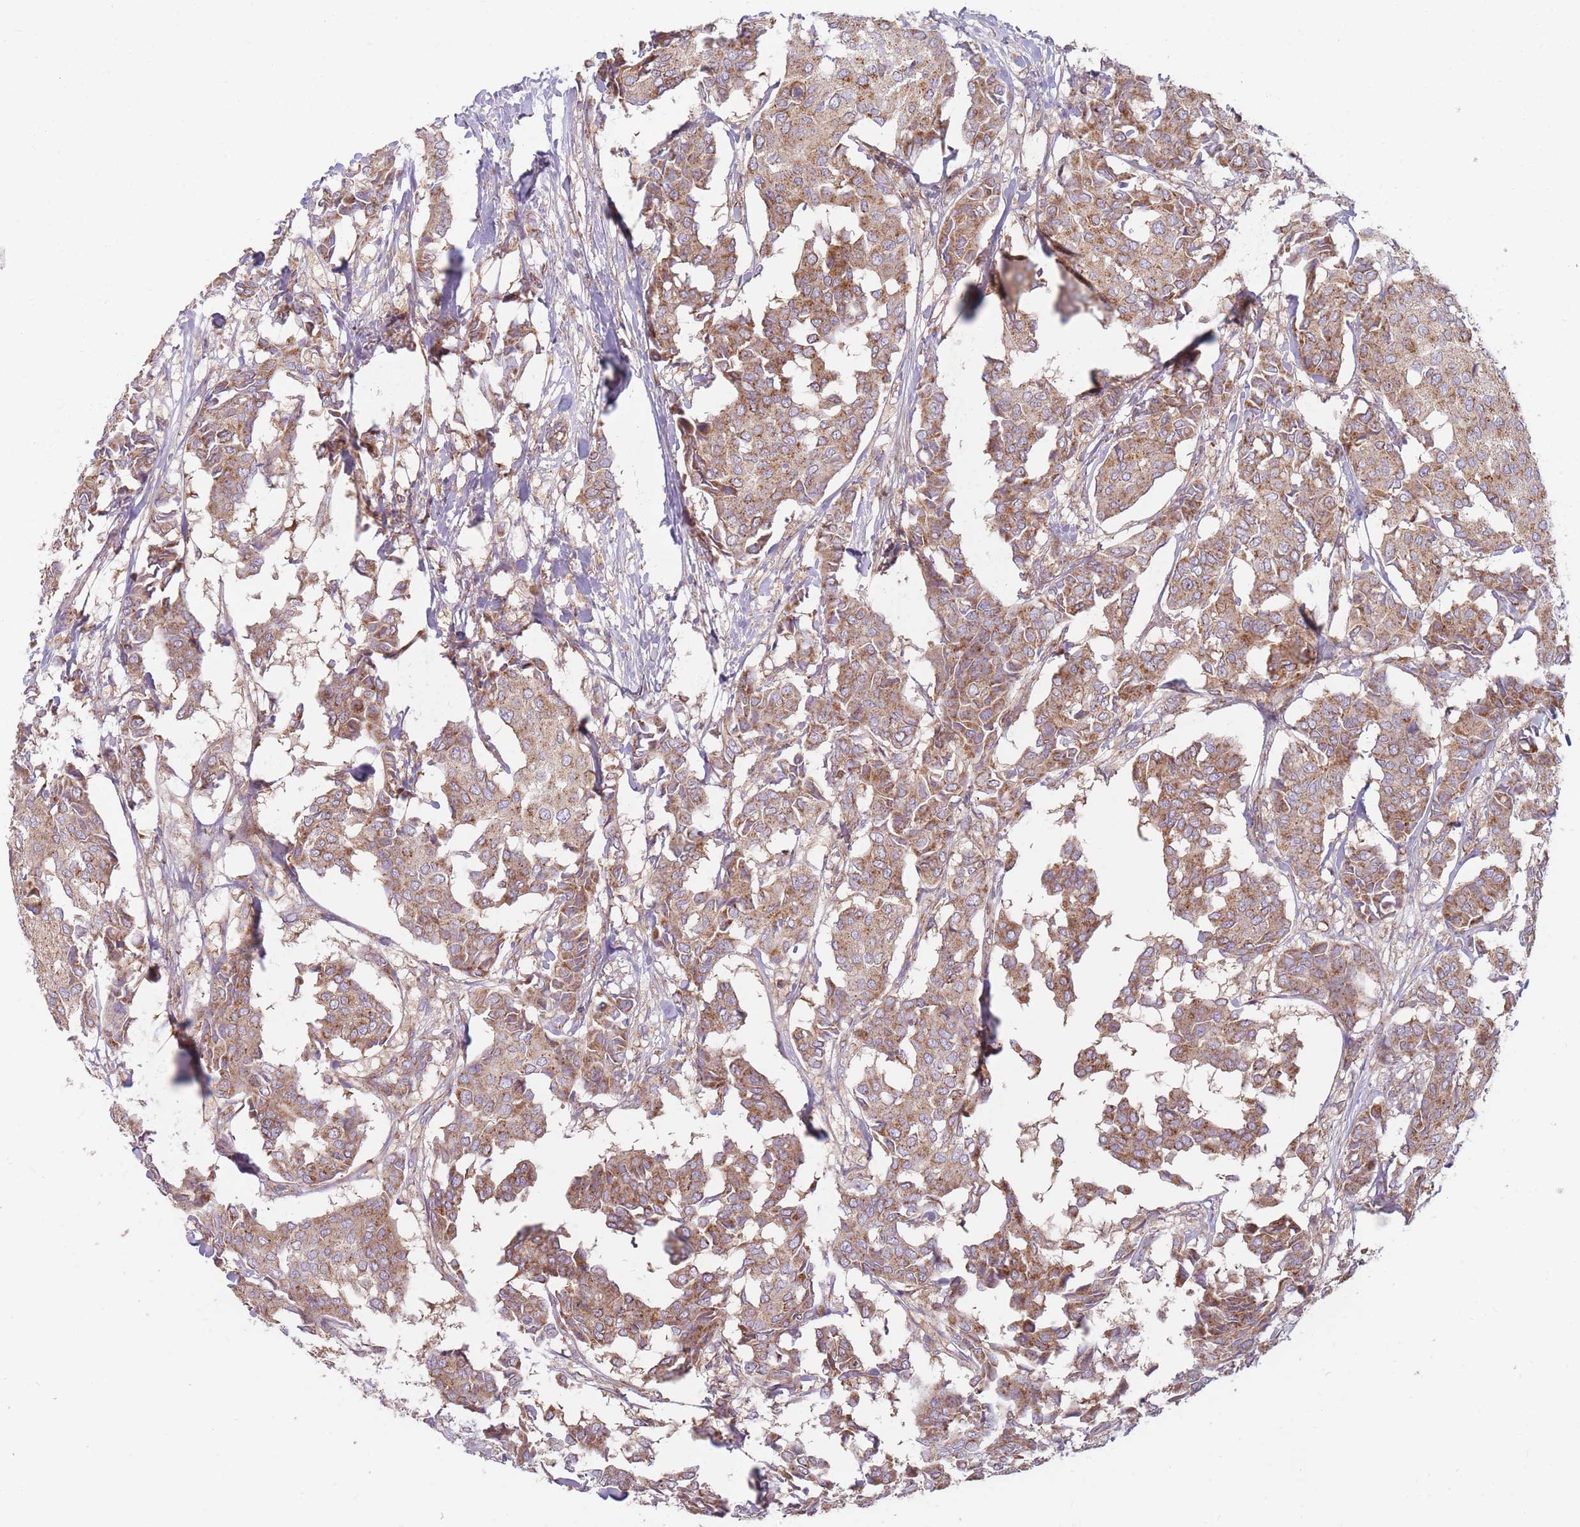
{"staining": {"intensity": "moderate", "quantity": ">75%", "location": "cytoplasmic/membranous"}, "tissue": "breast cancer", "cell_type": "Tumor cells", "image_type": "cancer", "snomed": [{"axis": "morphology", "description": "Duct carcinoma"}, {"axis": "topography", "description": "Breast"}], "caption": "Immunohistochemical staining of breast intraductal carcinoma exhibits medium levels of moderate cytoplasmic/membranous protein positivity in approximately >75% of tumor cells.", "gene": "NDUFA9", "patient": {"sex": "female", "age": 75}}